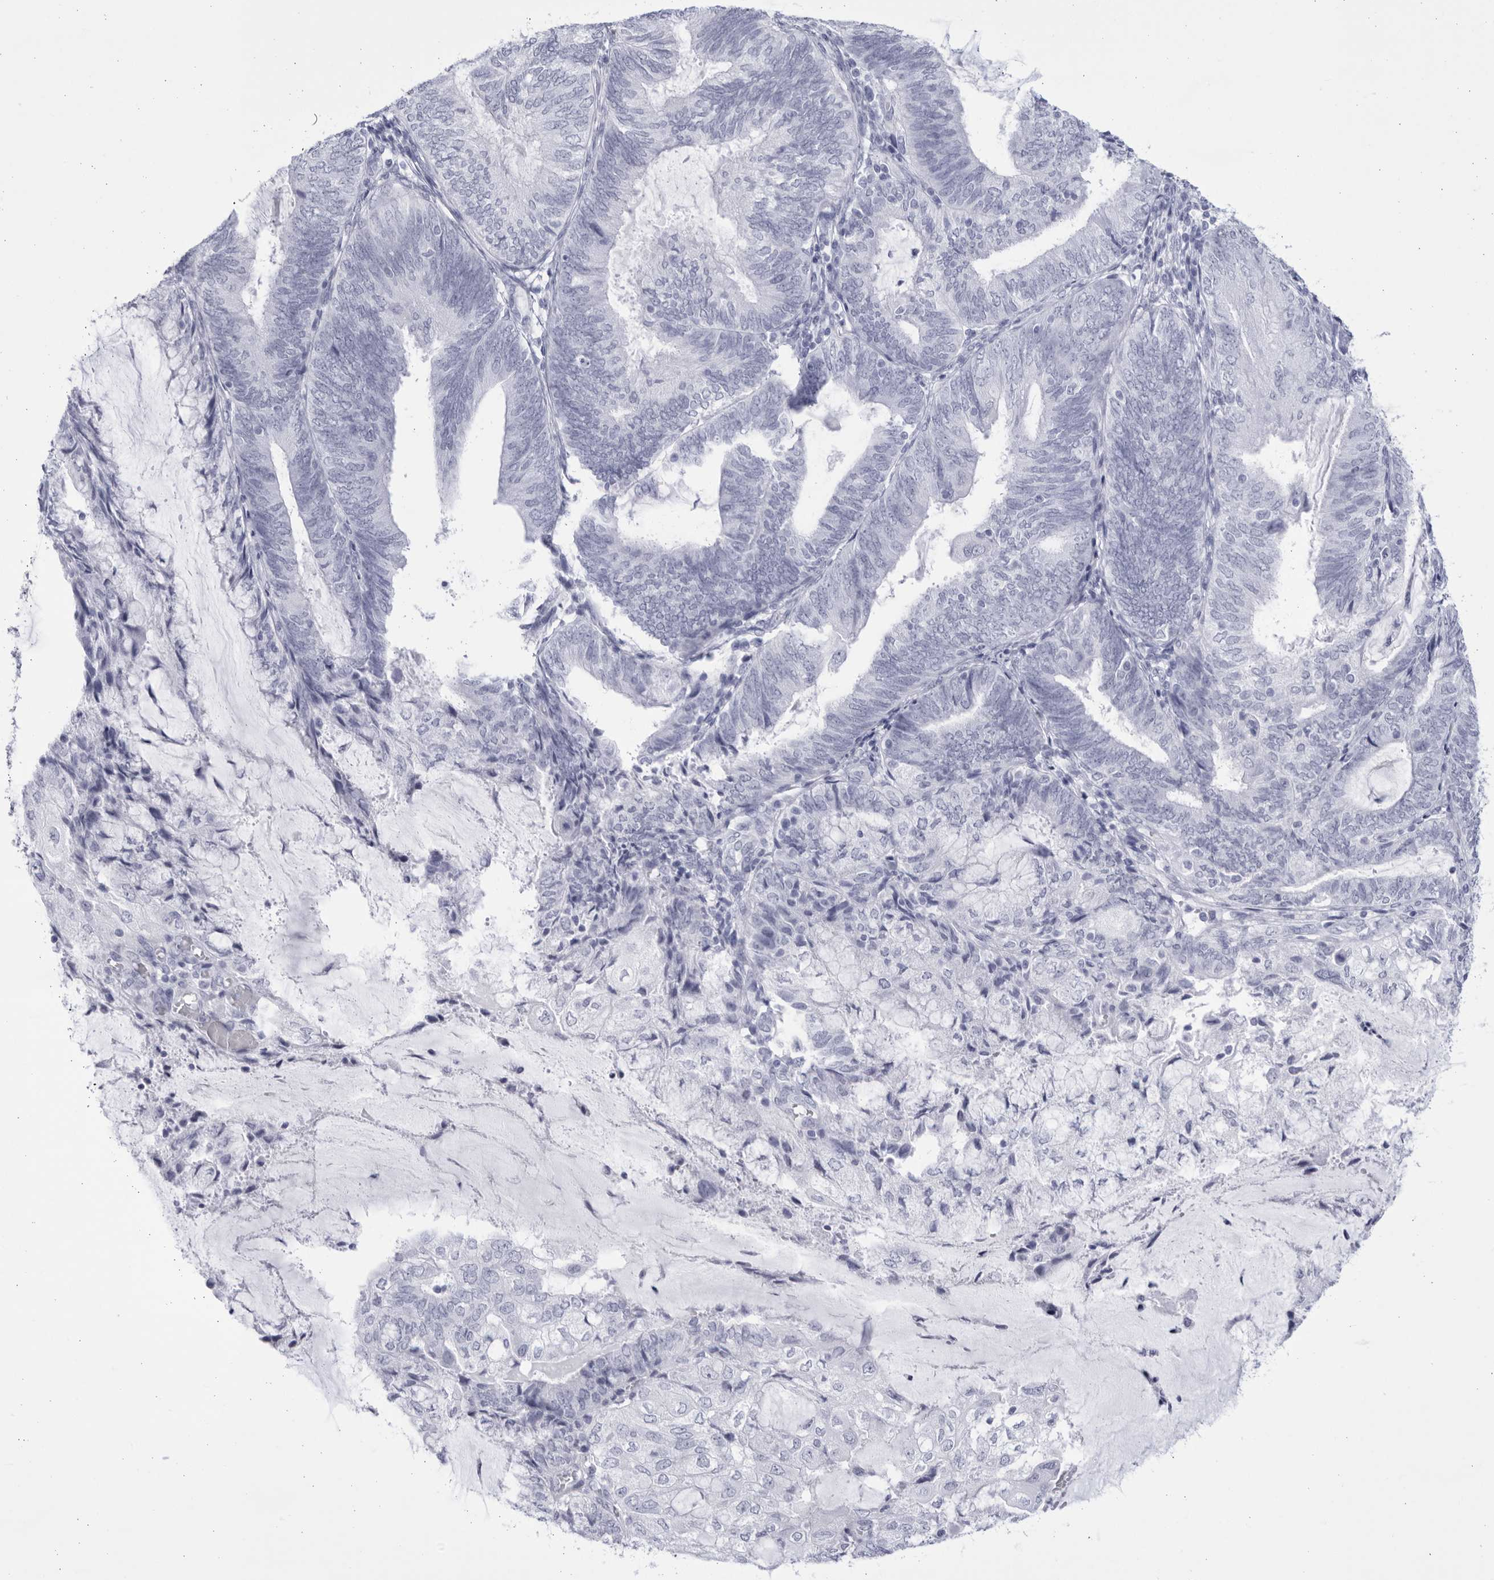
{"staining": {"intensity": "negative", "quantity": "none", "location": "none"}, "tissue": "endometrial cancer", "cell_type": "Tumor cells", "image_type": "cancer", "snomed": [{"axis": "morphology", "description": "Adenocarcinoma, NOS"}, {"axis": "topography", "description": "Endometrium"}], "caption": "The micrograph displays no significant expression in tumor cells of endometrial cancer.", "gene": "CCDC181", "patient": {"sex": "female", "age": 81}}